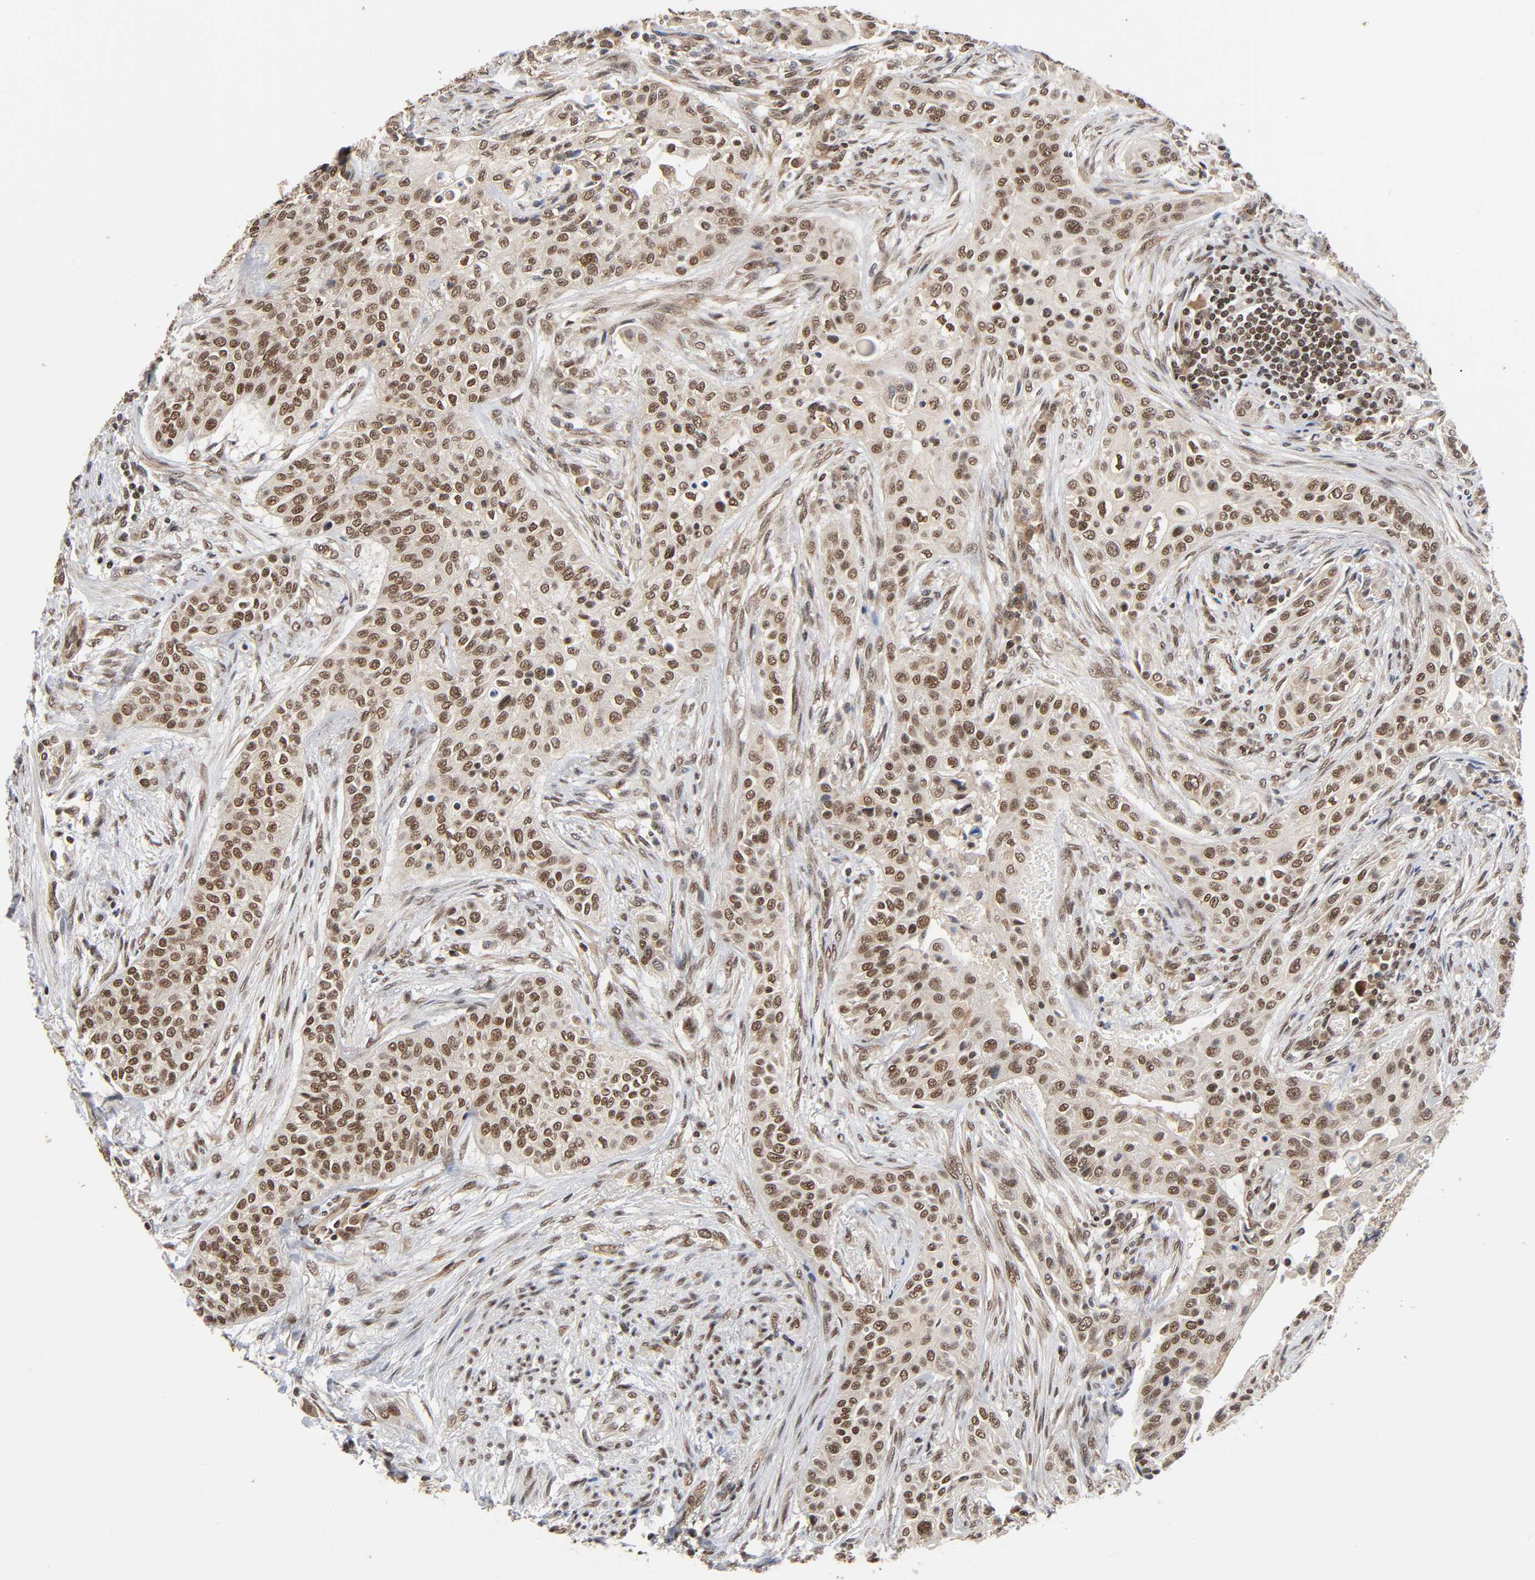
{"staining": {"intensity": "moderate", "quantity": ">75%", "location": "cytoplasmic/membranous,nuclear"}, "tissue": "urothelial cancer", "cell_type": "Tumor cells", "image_type": "cancer", "snomed": [{"axis": "morphology", "description": "Urothelial carcinoma, High grade"}, {"axis": "topography", "description": "Urinary bladder"}], "caption": "Immunohistochemistry (IHC) (DAB) staining of high-grade urothelial carcinoma displays moderate cytoplasmic/membranous and nuclear protein positivity in approximately >75% of tumor cells. (Stains: DAB (3,3'-diaminobenzidine) in brown, nuclei in blue, Microscopy: brightfield microscopy at high magnification).", "gene": "ZNF384", "patient": {"sex": "male", "age": 74}}